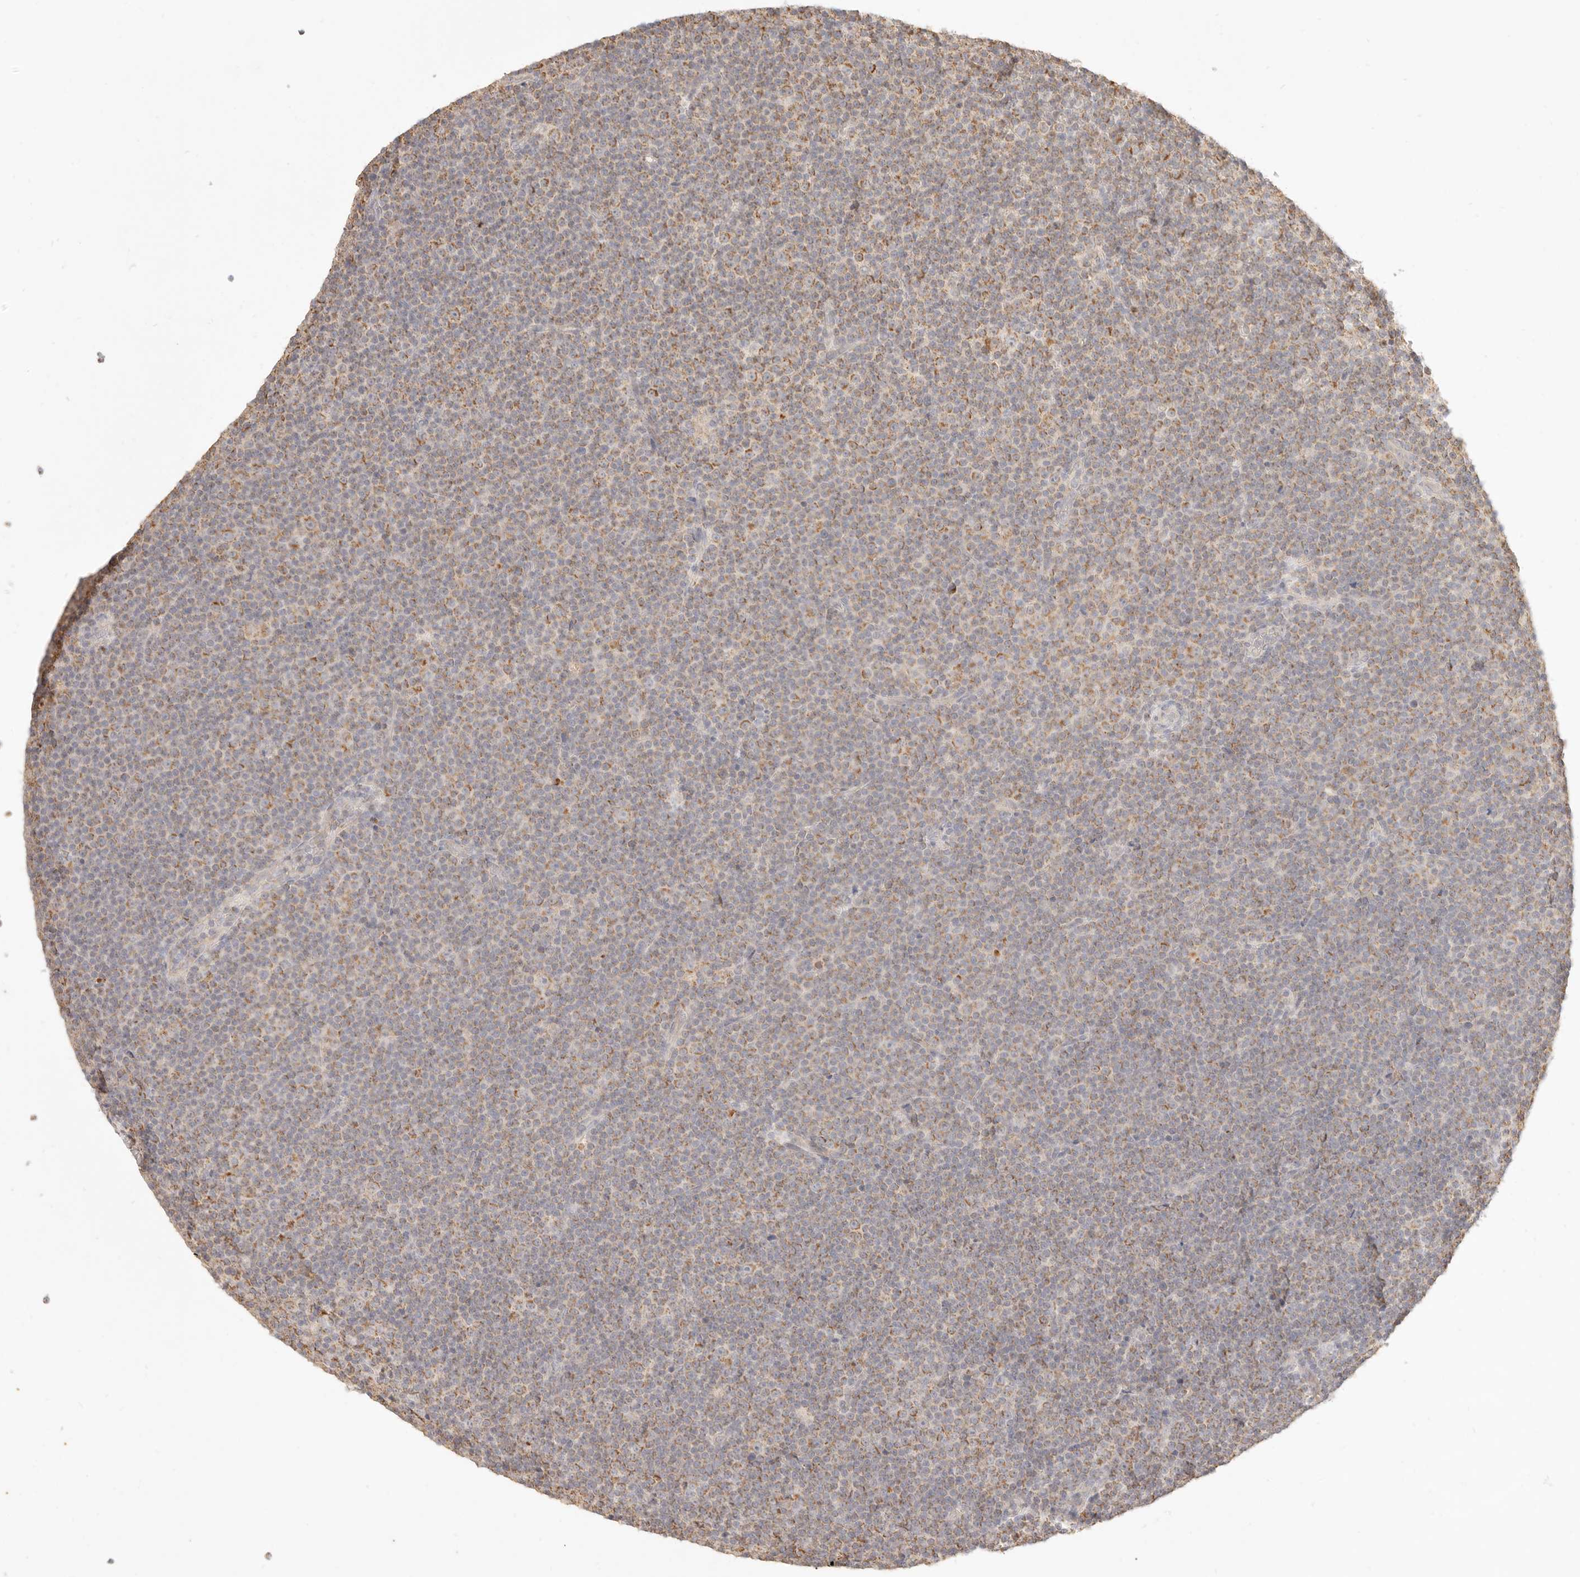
{"staining": {"intensity": "moderate", "quantity": "25%-75%", "location": "cytoplasmic/membranous"}, "tissue": "lymphoma", "cell_type": "Tumor cells", "image_type": "cancer", "snomed": [{"axis": "morphology", "description": "Malignant lymphoma, non-Hodgkin's type, Low grade"}, {"axis": "topography", "description": "Lymph node"}], "caption": "Immunohistochemistry histopathology image of neoplastic tissue: human low-grade malignant lymphoma, non-Hodgkin's type stained using immunohistochemistry reveals medium levels of moderate protein expression localized specifically in the cytoplasmic/membranous of tumor cells, appearing as a cytoplasmic/membranous brown color.", "gene": "CPLANE2", "patient": {"sex": "female", "age": 67}}